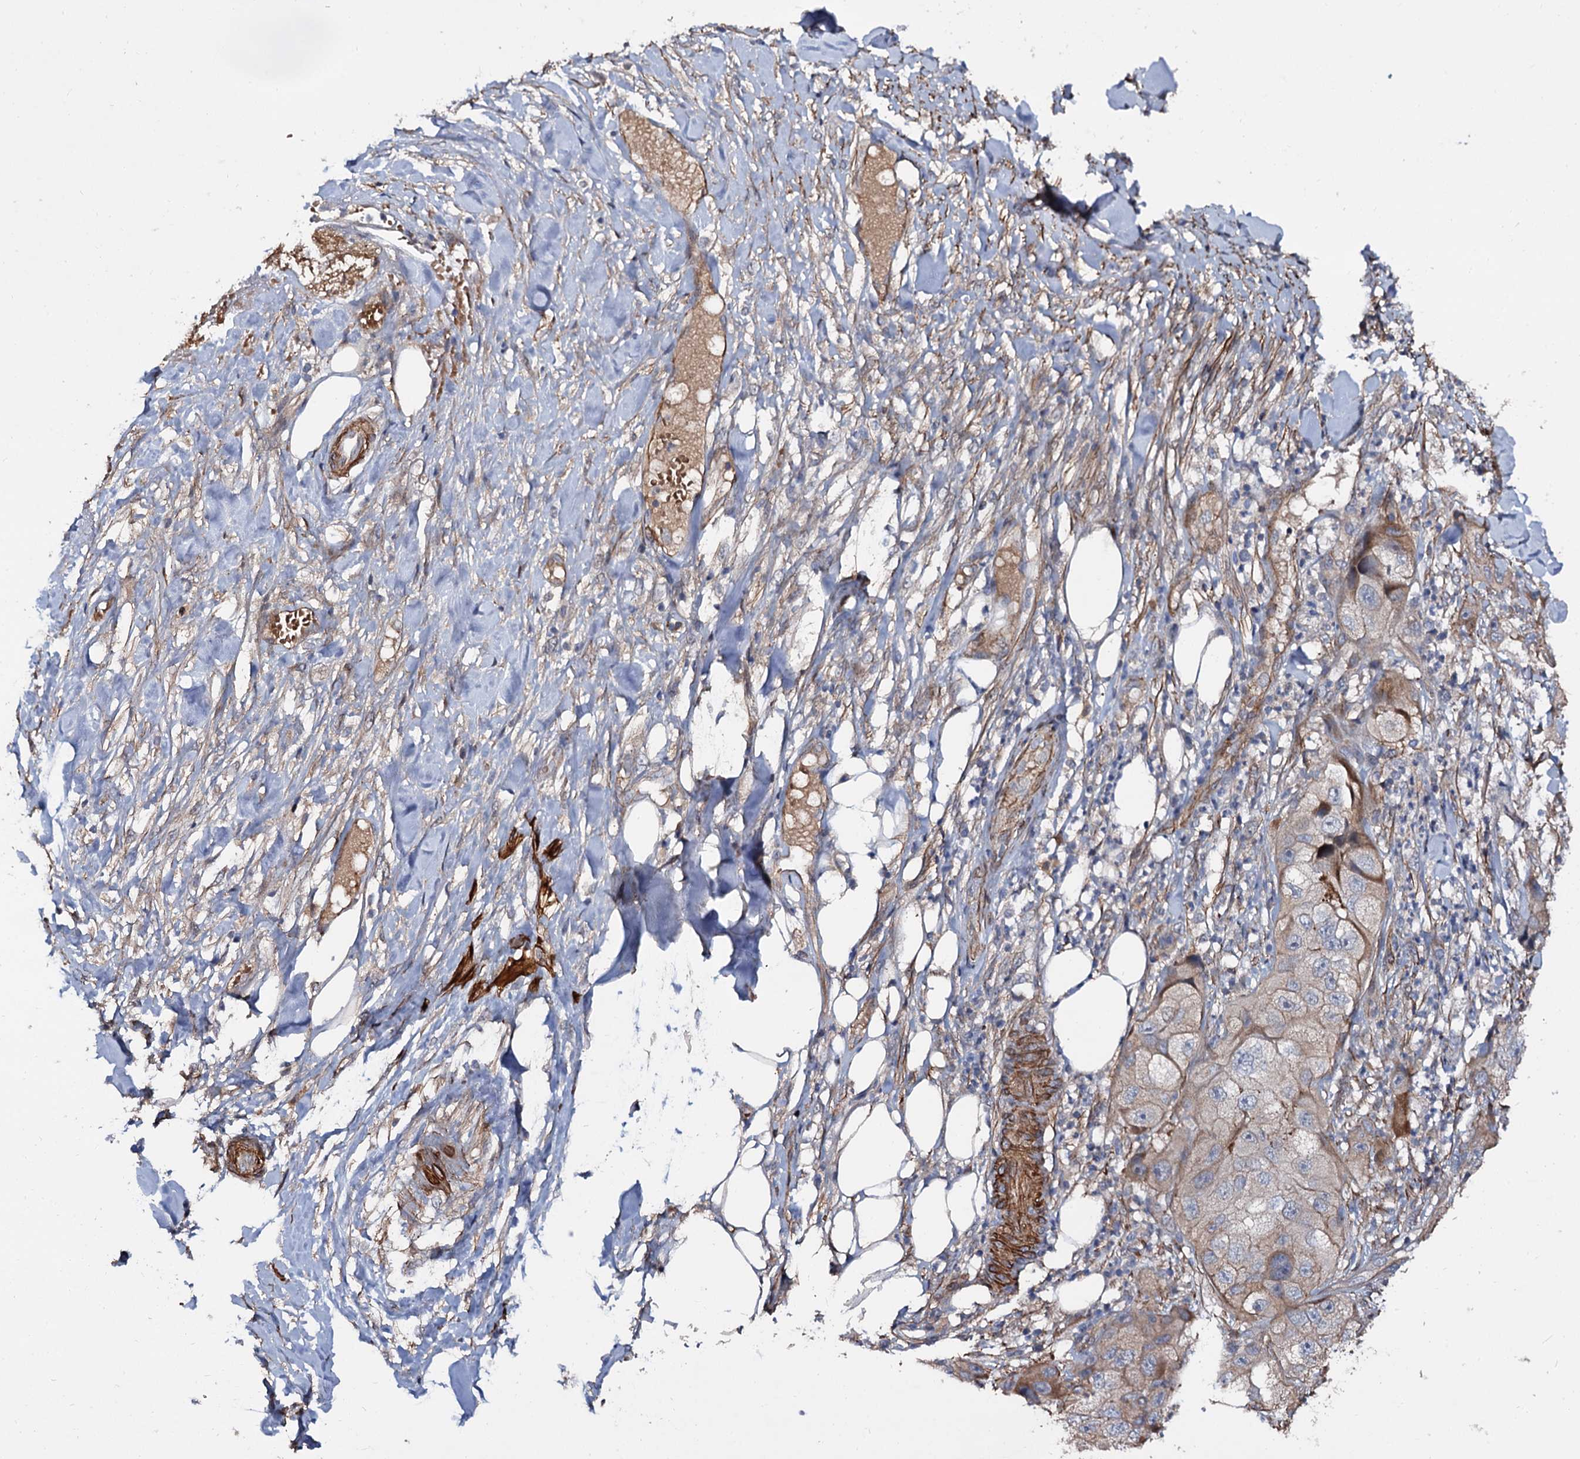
{"staining": {"intensity": "weak", "quantity": "<25%", "location": "cytoplasmic/membranous"}, "tissue": "skin cancer", "cell_type": "Tumor cells", "image_type": "cancer", "snomed": [{"axis": "morphology", "description": "Squamous cell carcinoma, NOS"}, {"axis": "topography", "description": "Skin"}, {"axis": "topography", "description": "Subcutis"}], "caption": "Immunohistochemical staining of skin cancer exhibits no significant staining in tumor cells.", "gene": "ISM2", "patient": {"sex": "male", "age": 73}}